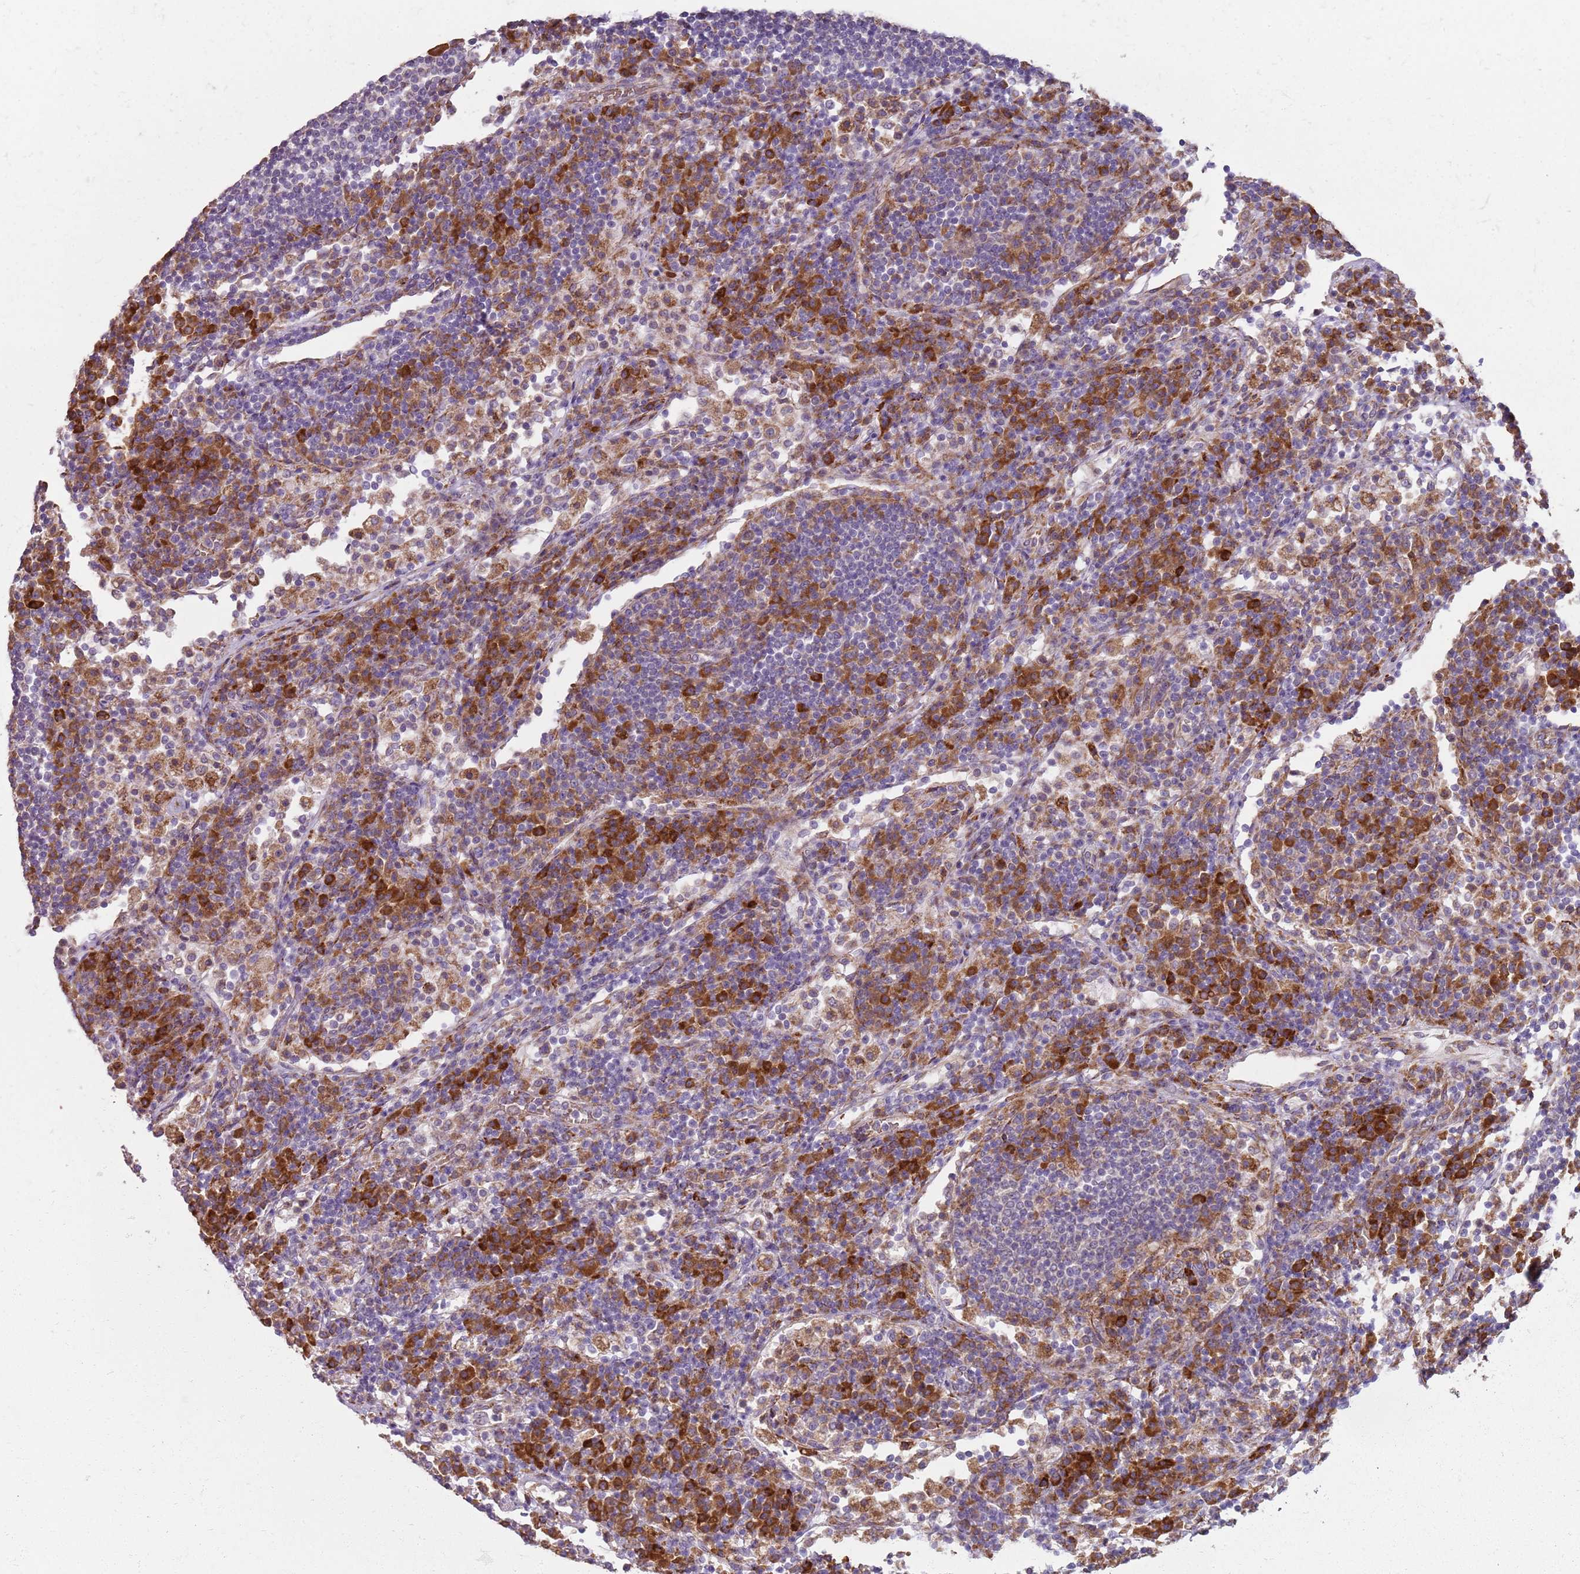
{"staining": {"intensity": "negative", "quantity": "none", "location": "none"}, "tissue": "lymph node", "cell_type": "Germinal center cells", "image_type": "normal", "snomed": [{"axis": "morphology", "description": "Normal tissue, NOS"}, {"axis": "topography", "description": "Lymph node"}], "caption": "Immunohistochemistry (IHC) histopathology image of normal human lymph node stained for a protein (brown), which demonstrates no positivity in germinal center cells. The staining was performed using DAB (3,3'-diaminobenzidine) to visualize the protein expression in brown, while the nuclei were stained in blue with hematoxylin (Magnification: 20x).", "gene": "SPATA2", "patient": {"sex": "female", "age": 53}}